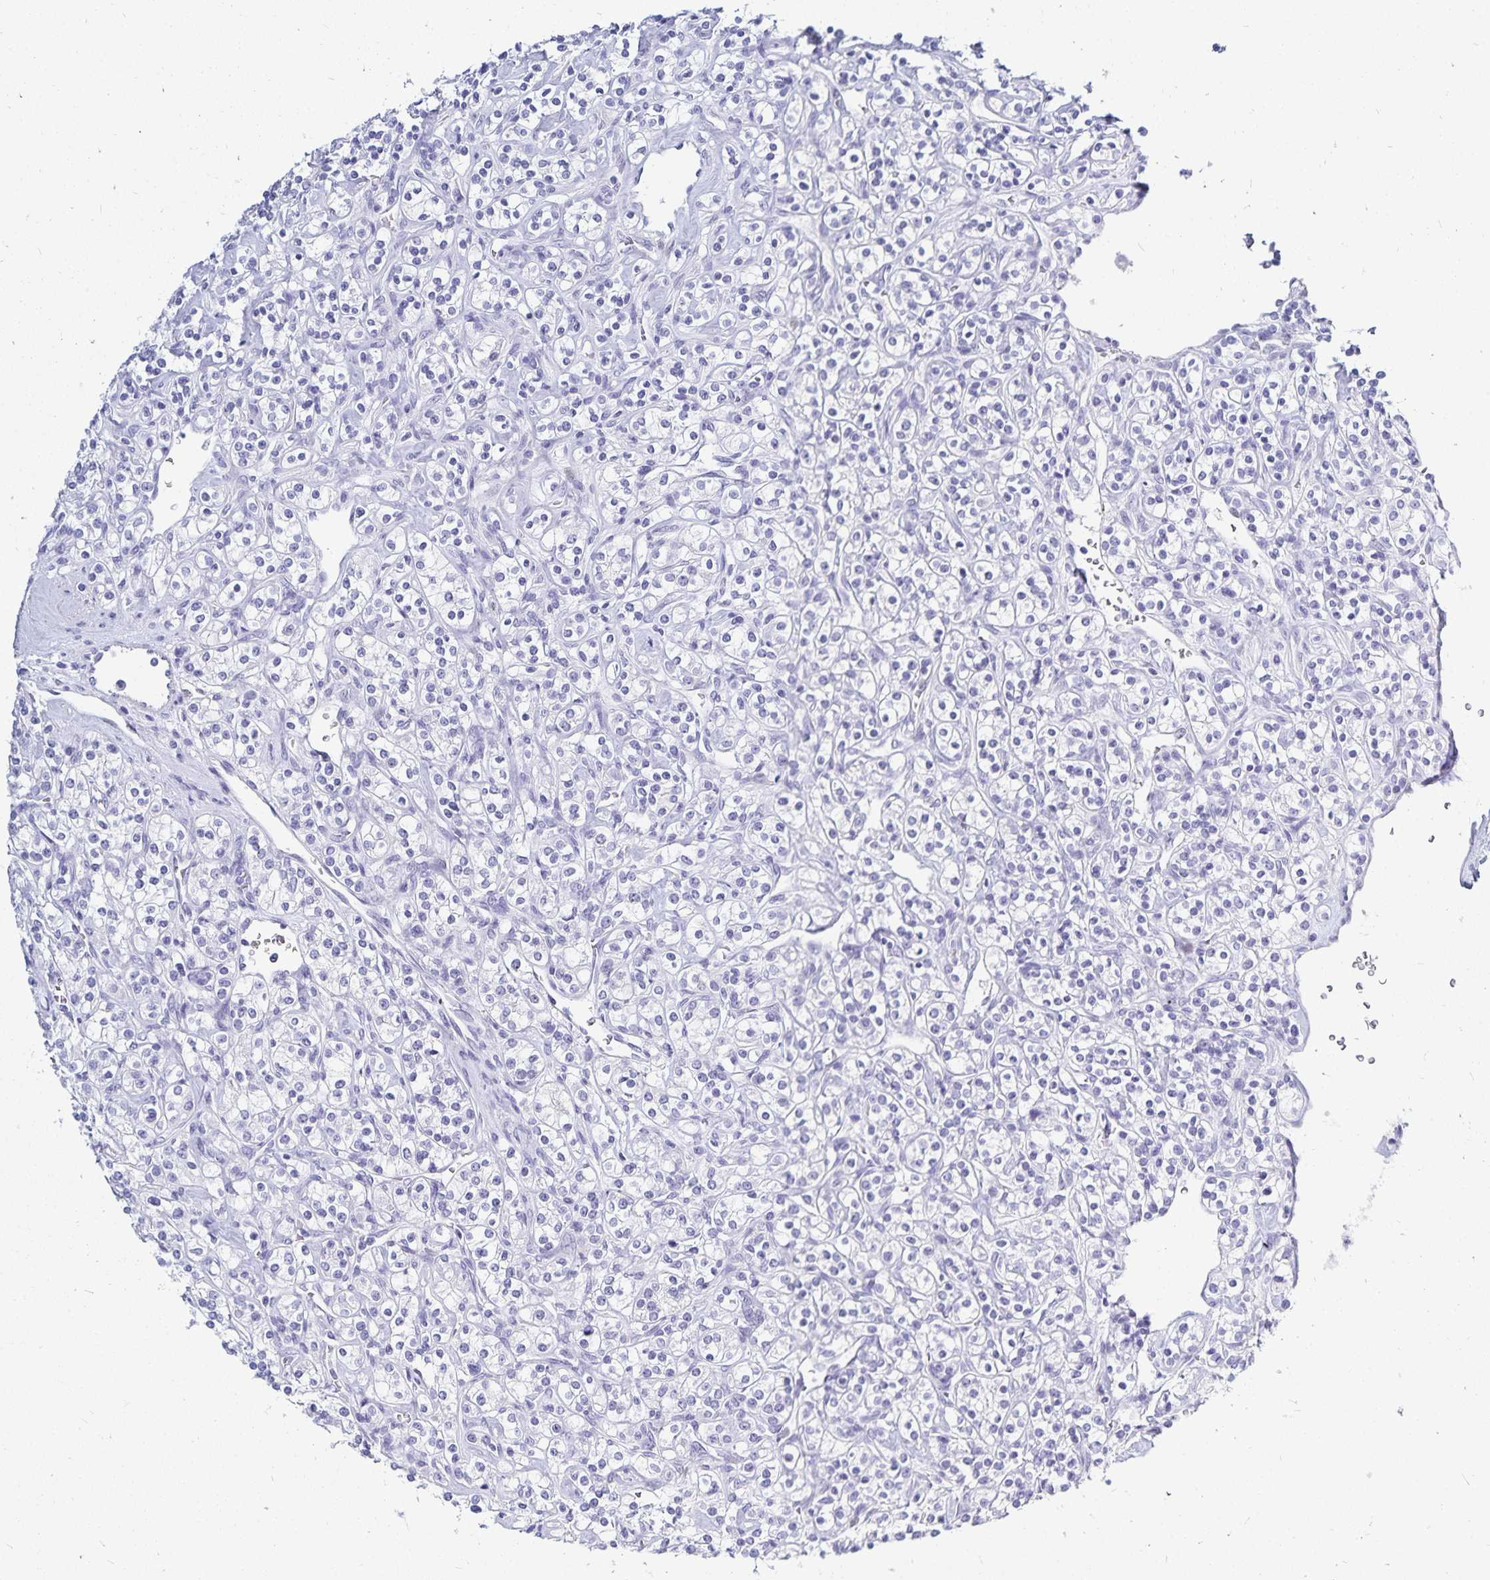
{"staining": {"intensity": "negative", "quantity": "none", "location": "none"}, "tissue": "renal cancer", "cell_type": "Tumor cells", "image_type": "cancer", "snomed": [{"axis": "morphology", "description": "Adenocarcinoma, NOS"}, {"axis": "topography", "description": "Kidney"}], "caption": "The immunohistochemistry (IHC) image has no significant positivity in tumor cells of renal cancer (adenocarcinoma) tissue.", "gene": "HMGB3", "patient": {"sex": "male", "age": 77}}